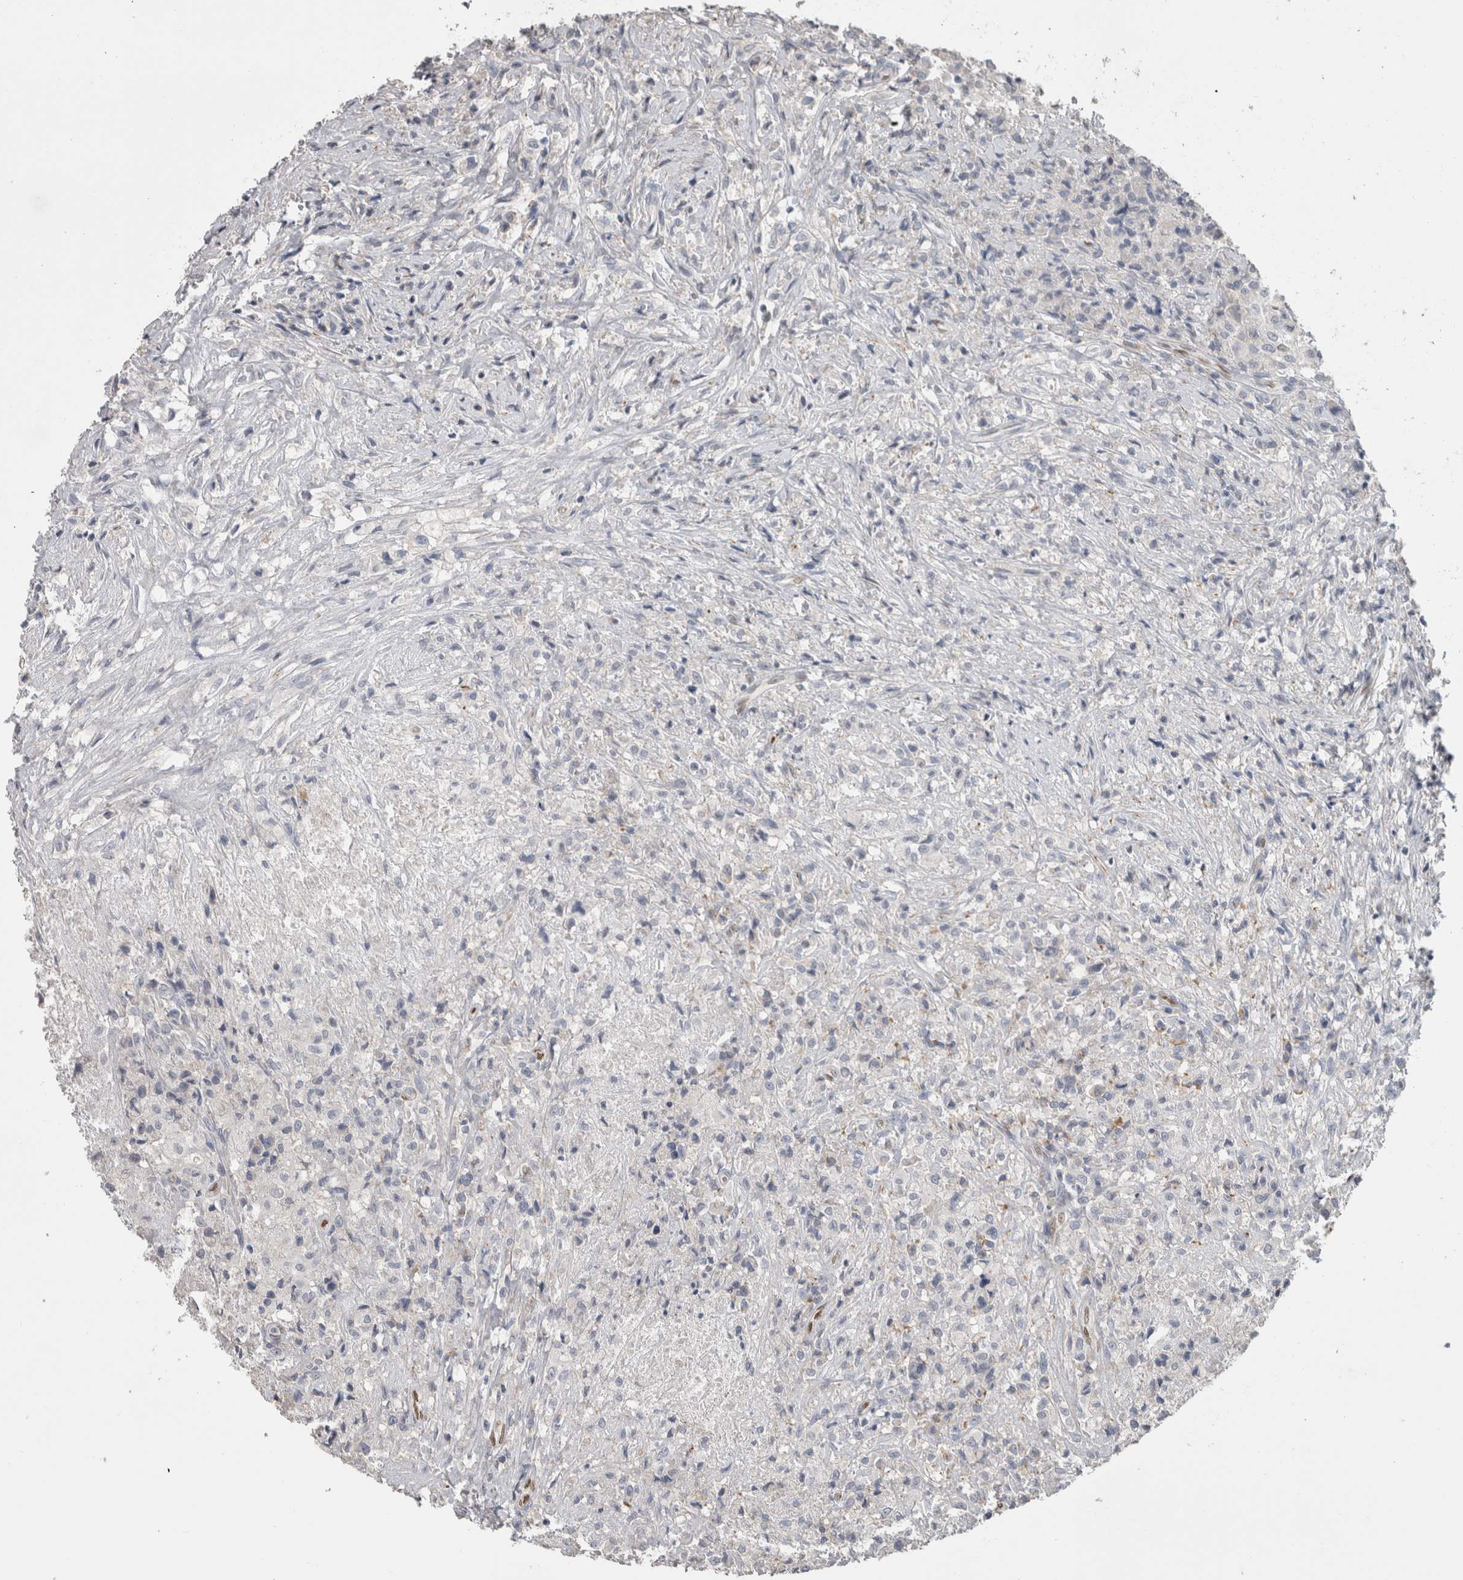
{"staining": {"intensity": "negative", "quantity": "none", "location": "none"}, "tissue": "testis cancer", "cell_type": "Tumor cells", "image_type": "cancer", "snomed": [{"axis": "morphology", "description": "Carcinoma, Embryonal, NOS"}, {"axis": "topography", "description": "Testis"}], "caption": "Embryonal carcinoma (testis) was stained to show a protein in brown. There is no significant positivity in tumor cells.", "gene": "IL33", "patient": {"sex": "male", "age": 2}}